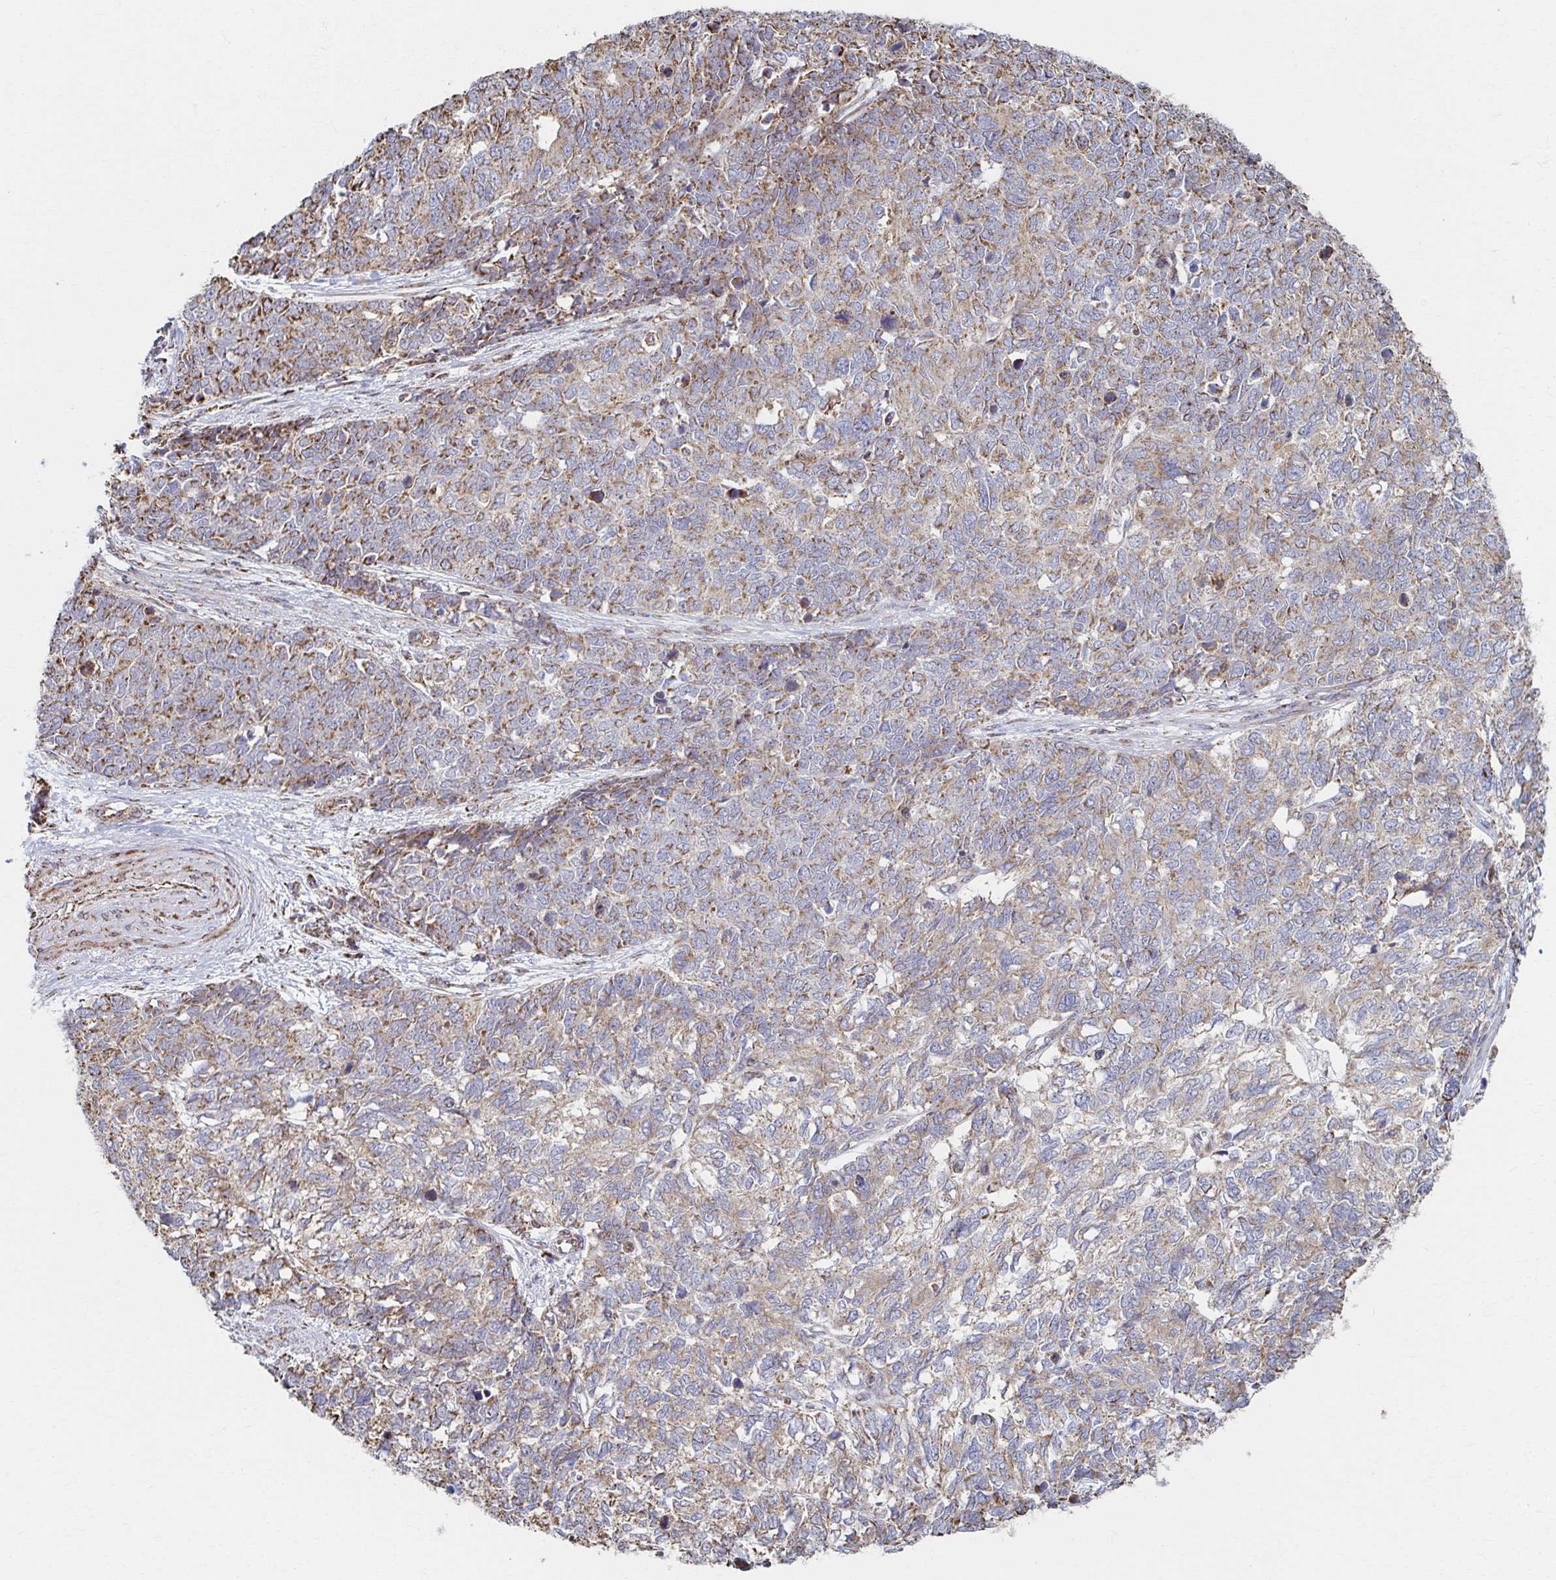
{"staining": {"intensity": "moderate", "quantity": "25%-75%", "location": "cytoplasmic/membranous"}, "tissue": "cervical cancer", "cell_type": "Tumor cells", "image_type": "cancer", "snomed": [{"axis": "morphology", "description": "Adenocarcinoma, NOS"}, {"axis": "topography", "description": "Cervix"}], "caption": "Protein expression analysis of human cervical cancer reveals moderate cytoplasmic/membranous staining in approximately 25%-75% of tumor cells. Immunohistochemistry (ihc) stains the protein in brown and the nuclei are stained blue.", "gene": "SAT1", "patient": {"sex": "female", "age": 63}}